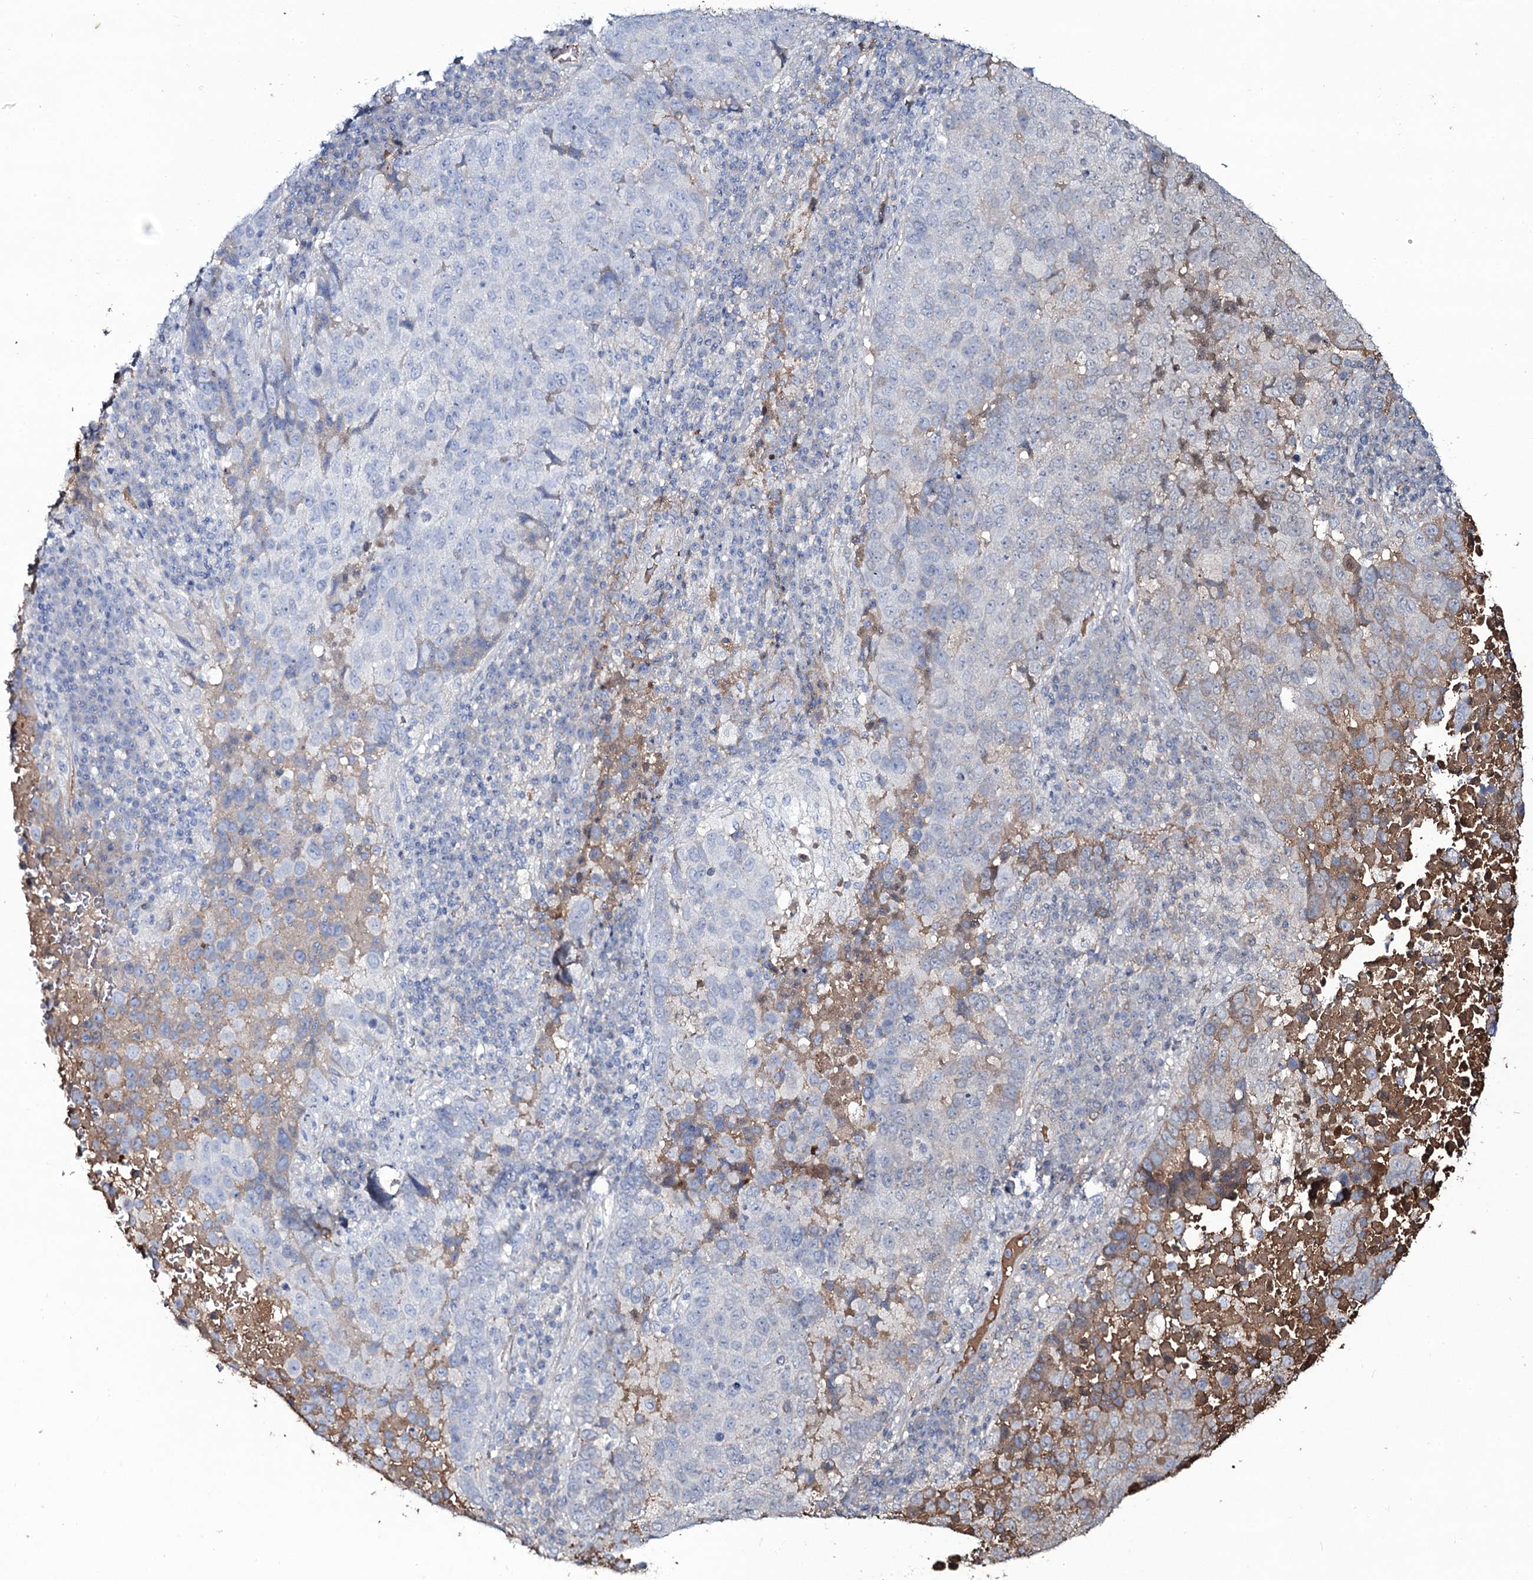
{"staining": {"intensity": "moderate", "quantity": "<25%", "location": "cytoplasmic/membranous"}, "tissue": "lung cancer", "cell_type": "Tumor cells", "image_type": "cancer", "snomed": [{"axis": "morphology", "description": "Squamous cell carcinoma, NOS"}, {"axis": "topography", "description": "Lung"}], "caption": "Lung cancer was stained to show a protein in brown. There is low levels of moderate cytoplasmic/membranous expression in approximately <25% of tumor cells.", "gene": "EDN1", "patient": {"sex": "male", "age": 73}}